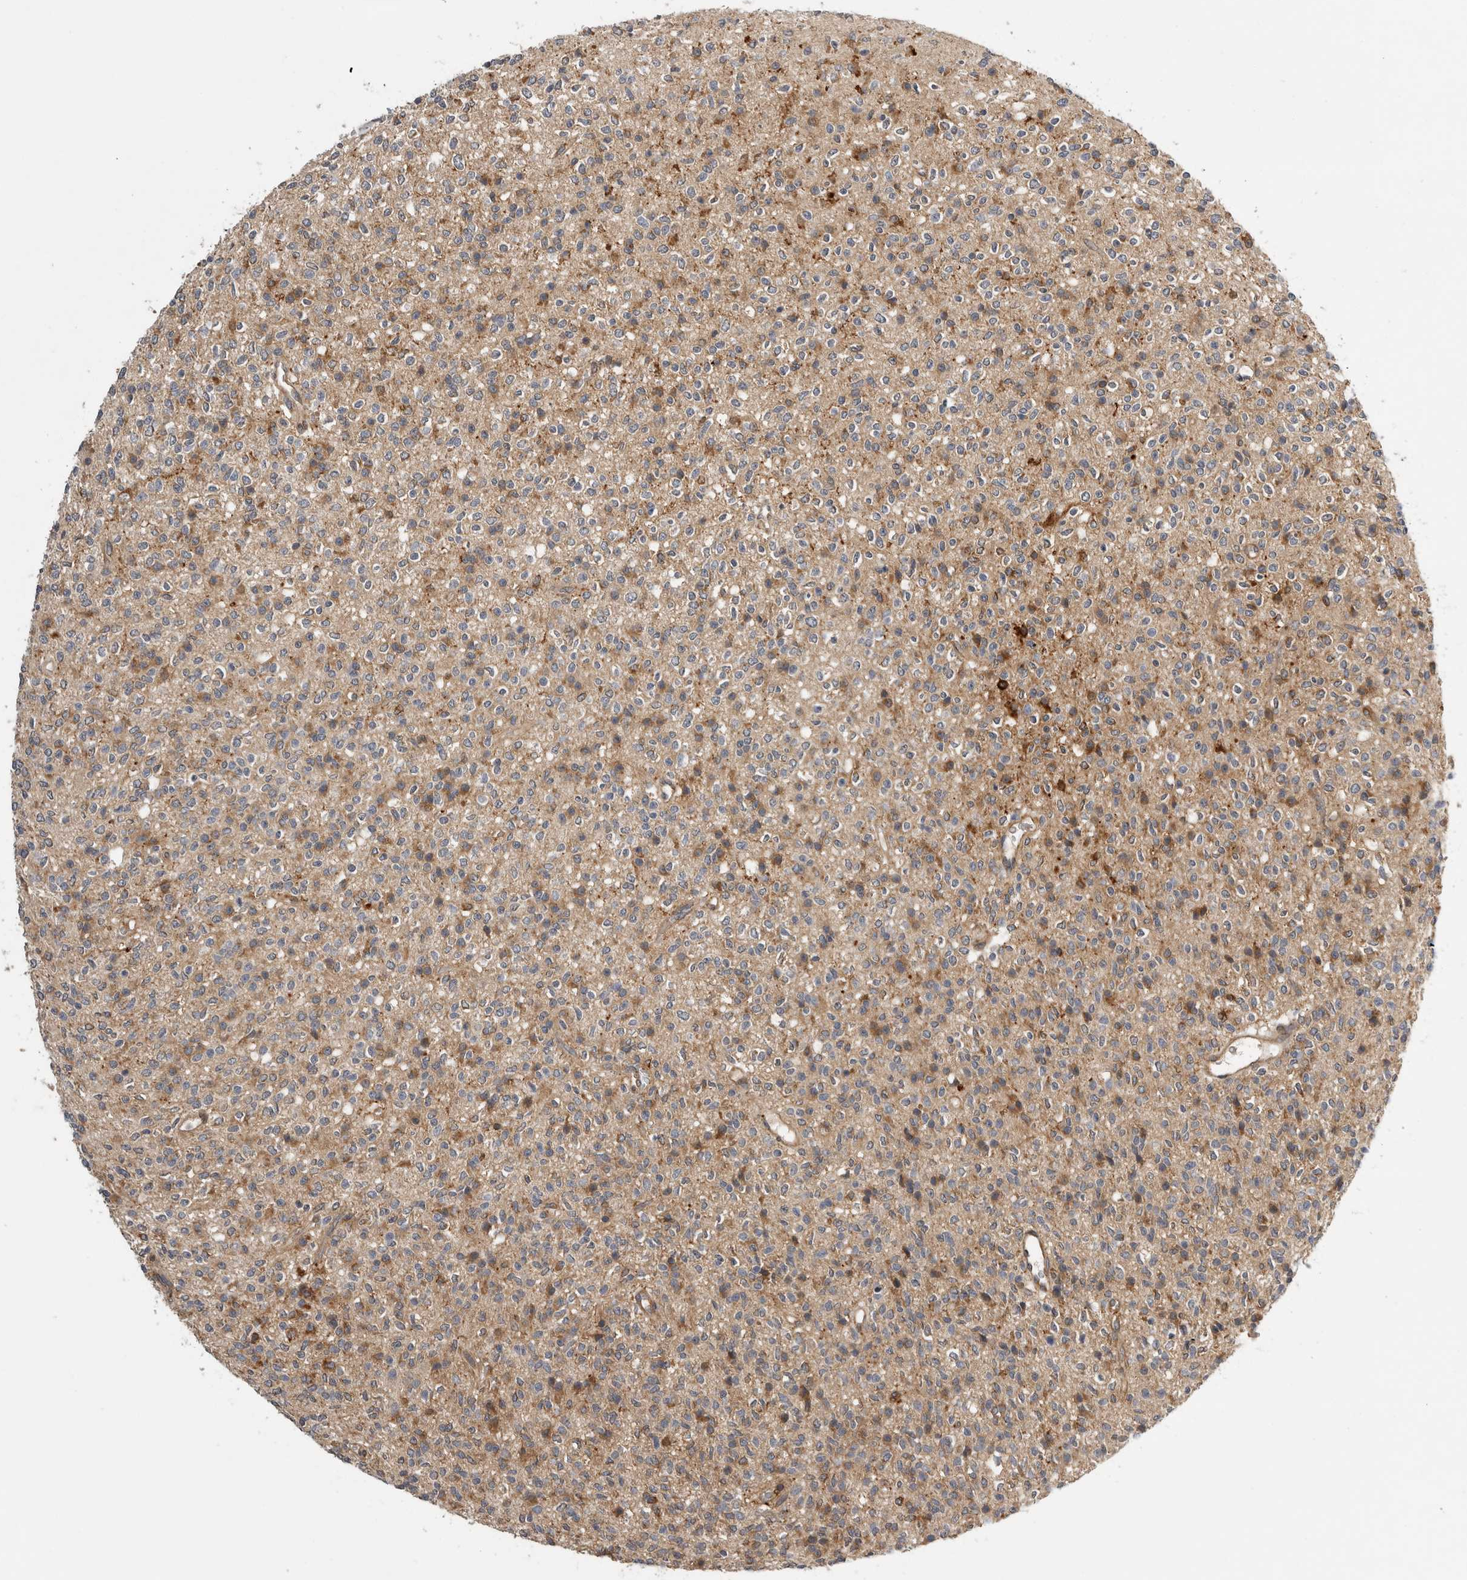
{"staining": {"intensity": "moderate", "quantity": "<25%", "location": "cytoplasmic/membranous"}, "tissue": "glioma", "cell_type": "Tumor cells", "image_type": "cancer", "snomed": [{"axis": "morphology", "description": "Glioma, malignant, High grade"}, {"axis": "topography", "description": "Brain"}], "caption": "Glioma was stained to show a protein in brown. There is low levels of moderate cytoplasmic/membranous staining in about <25% of tumor cells. (Stains: DAB in brown, nuclei in blue, Microscopy: brightfield microscopy at high magnification).", "gene": "APOL2", "patient": {"sex": "male", "age": 34}}